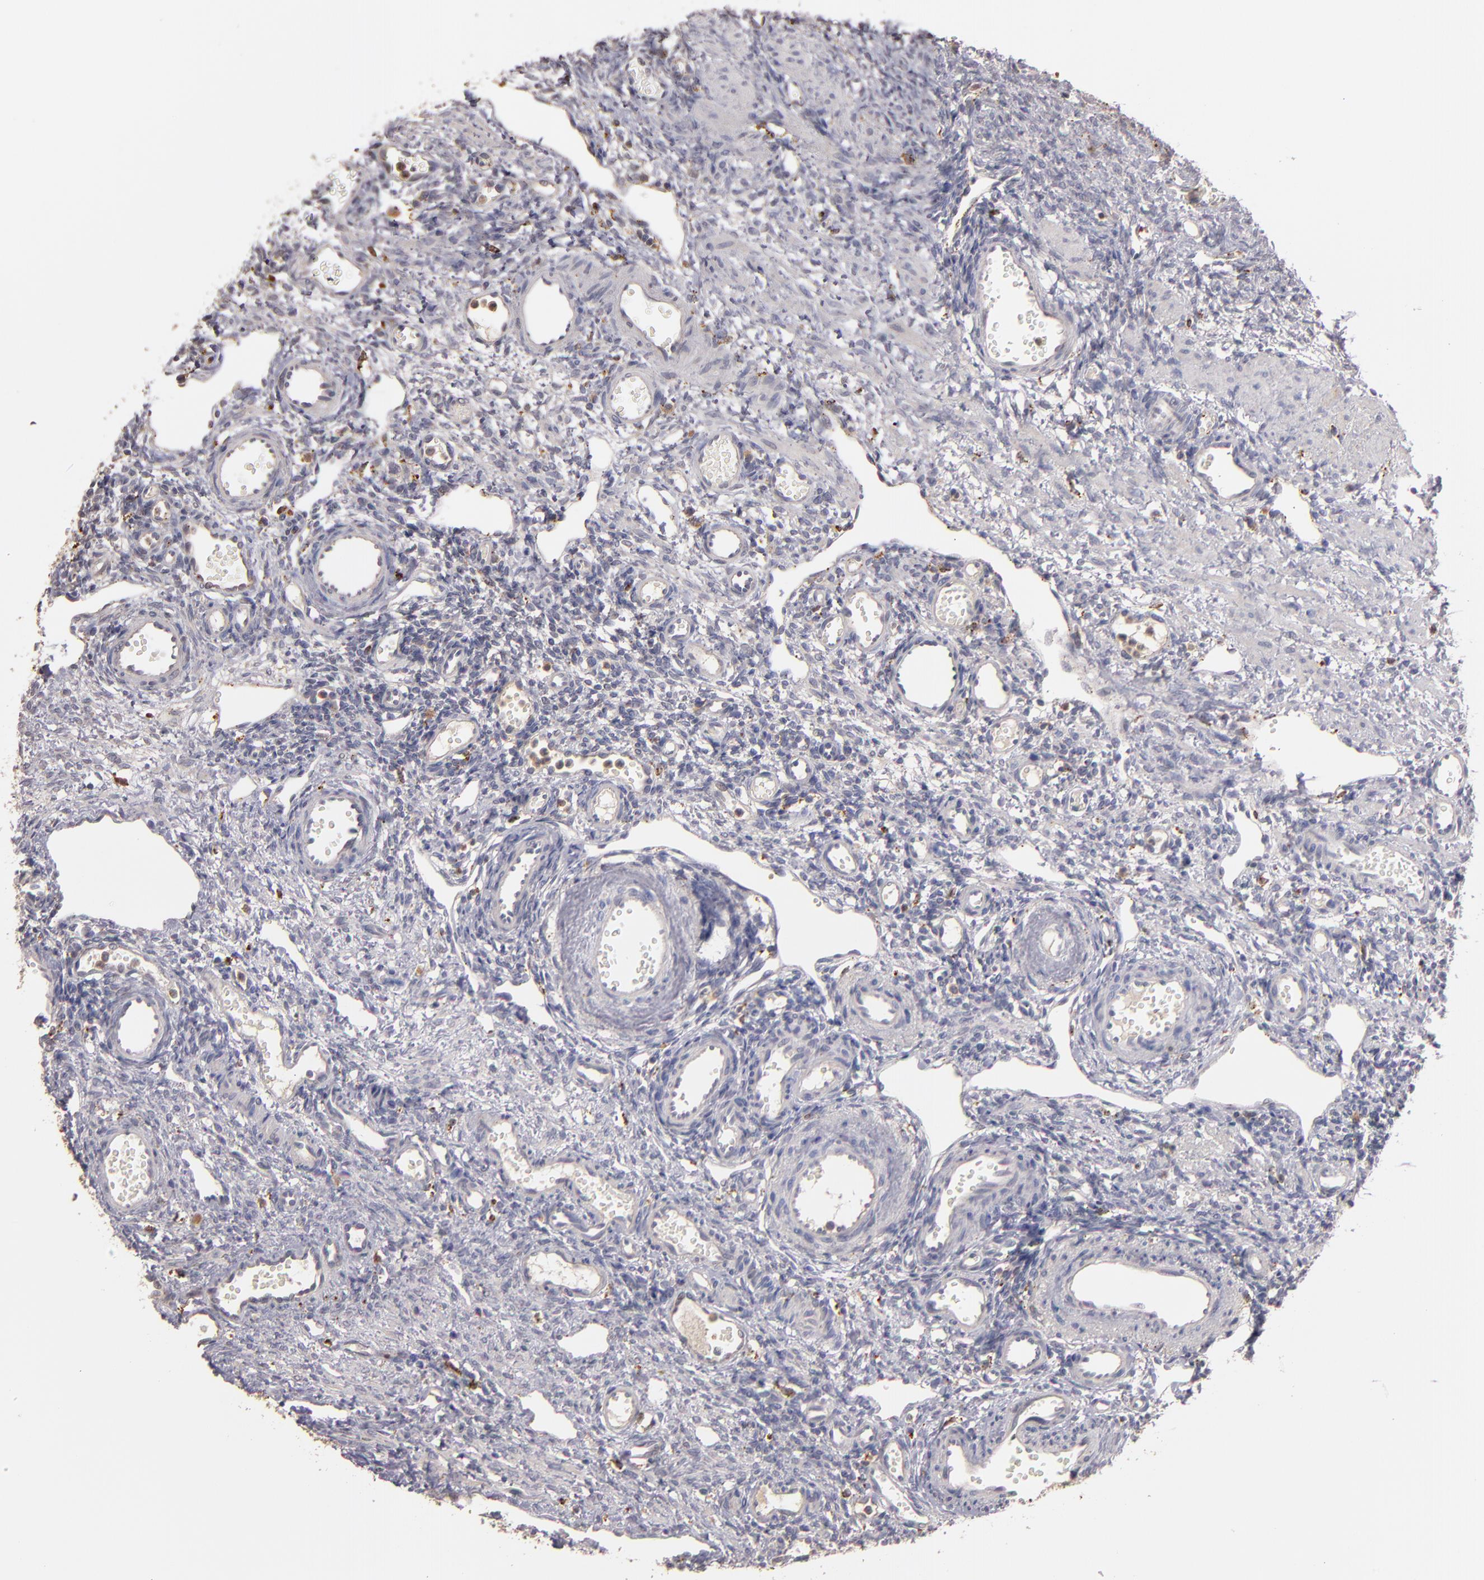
{"staining": {"intensity": "negative", "quantity": "none", "location": "none"}, "tissue": "ovary", "cell_type": "Ovarian stroma cells", "image_type": "normal", "snomed": [{"axis": "morphology", "description": "Normal tissue, NOS"}, {"axis": "topography", "description": "Ovary"}], "caption": "Micrograph shows no significant protein staining in ovarian stroma cells of normal ovary.", "gene": "TRAF1", "patient": {"sex": "female", "age": 33}}